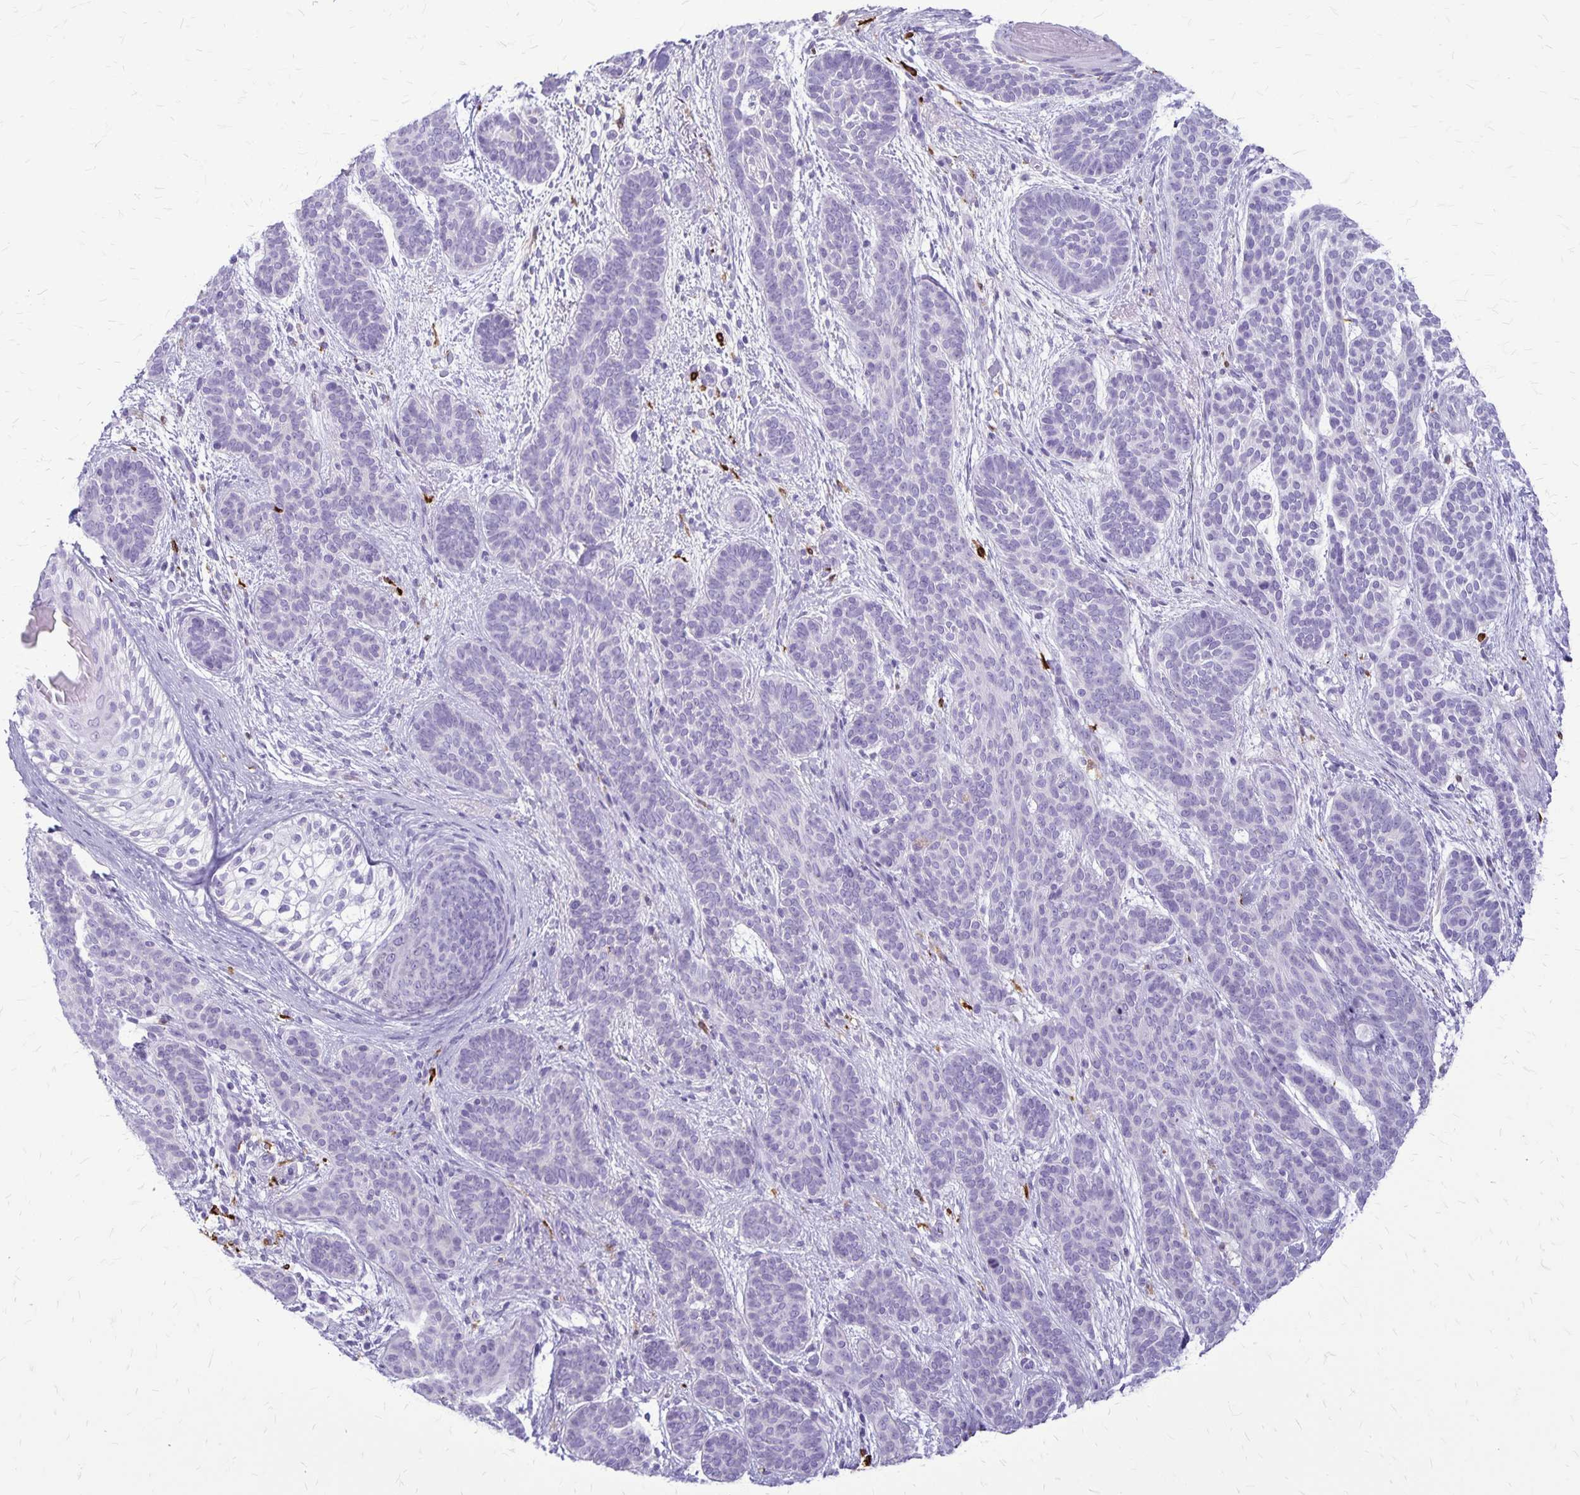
{"staining": {"intensity": "negative", "quantity": "none", "location": "none"}, "tissue": "skin cancer", "cell_type": "Tumor cells", "image_type": "cancer", "snomed": [{"axis": "morphology", "description": "Basal cell carcinoma"}, {"axis": "topography", "description": "Skin"}], "caption": "The image shows no staining of tumor cells in skin basal cell carcinoma.", "gene": "RTN1", "patient": {"sex": "female", "age": 82}}